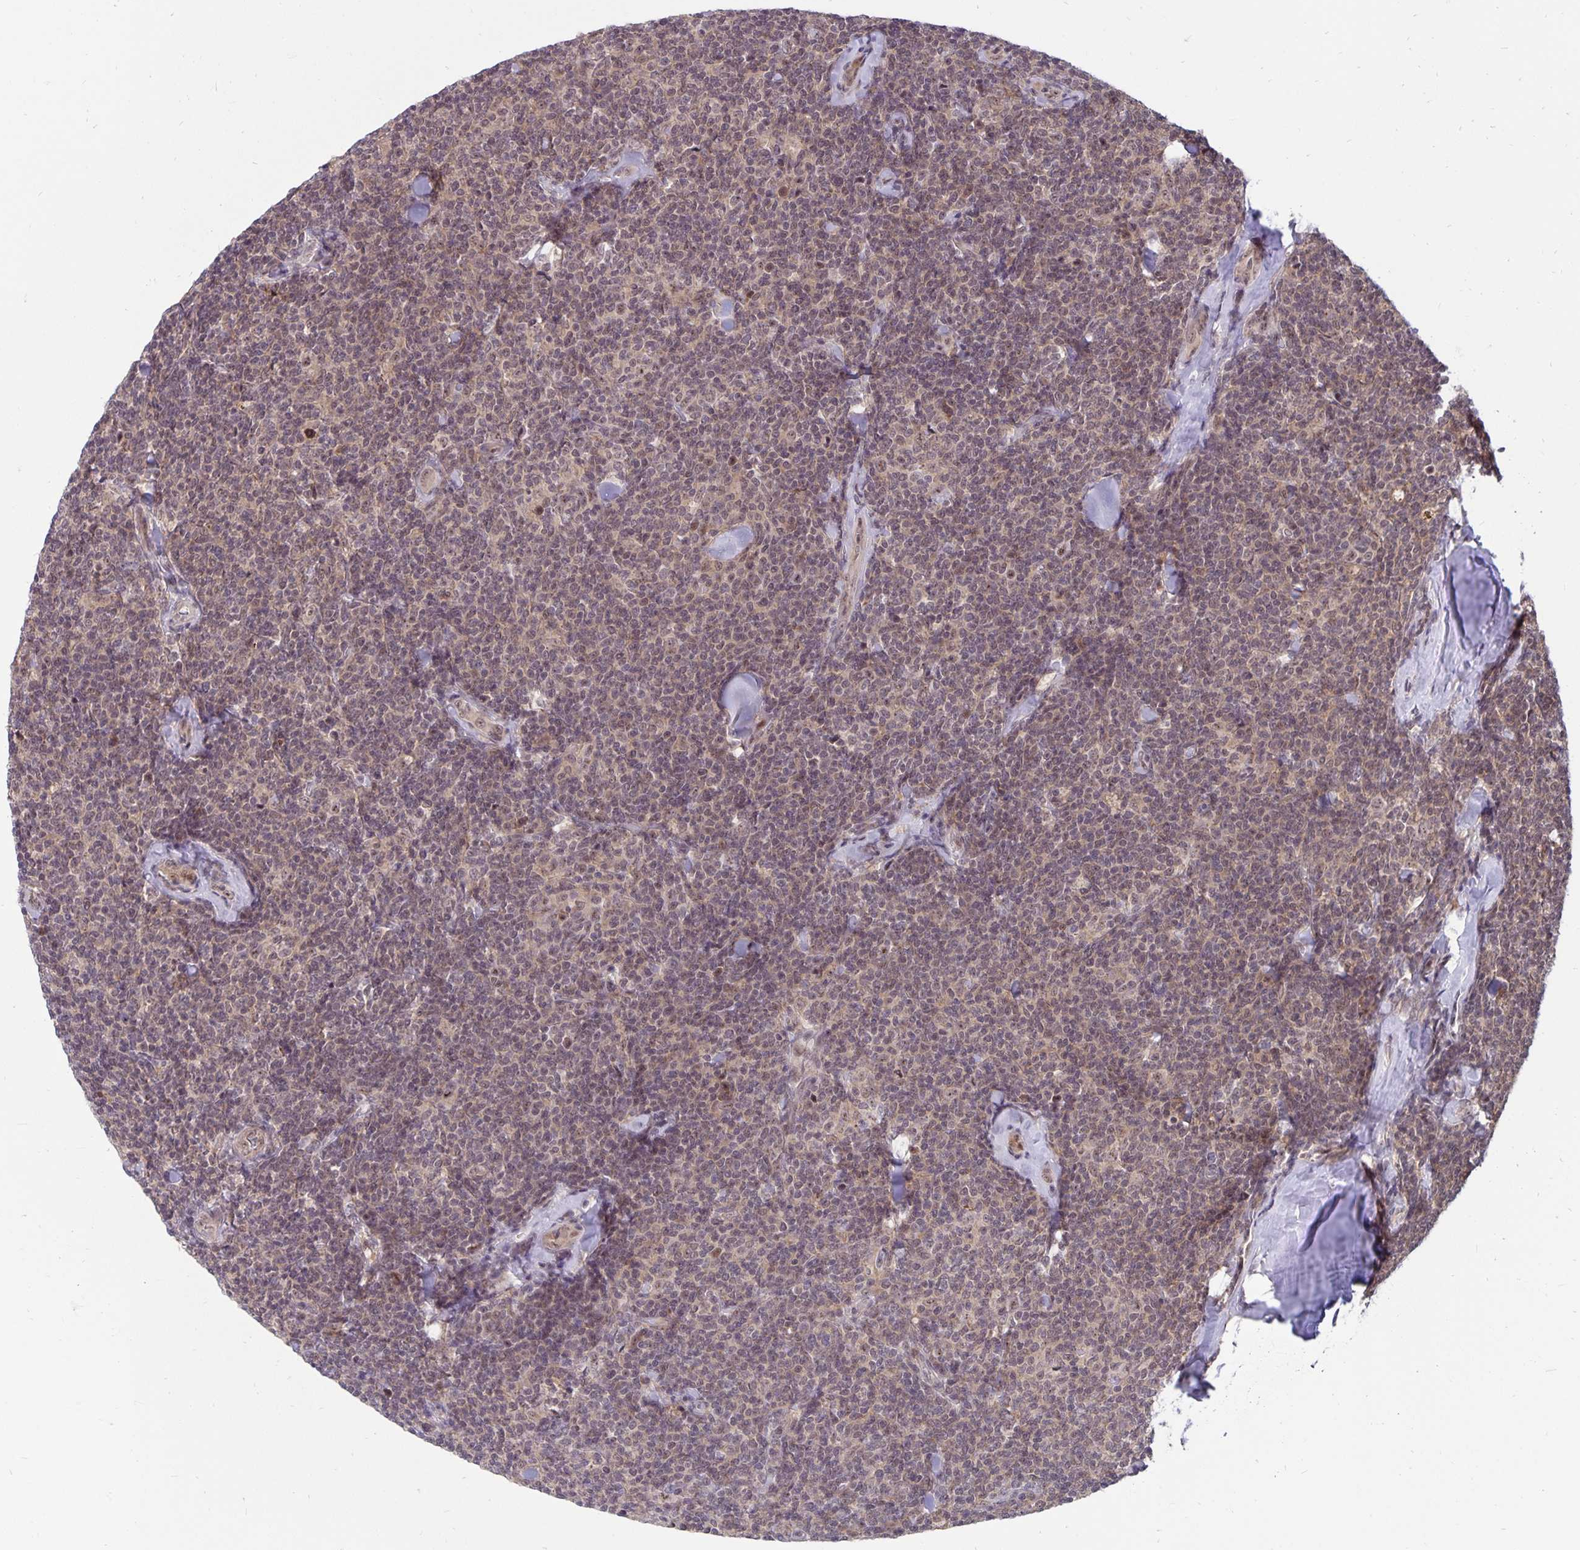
{"staining": {"intensity": "weak", "quantity": "<25%", "location": "nuclear"}, "tissue": "lymphoma", "cell_type": "Tumor cells", "image_type": "cancer", "snomed": [{"axis": "morphology", "description": "Malignant lymphoma, non-Hodgkin's type, Low grade"}, {"axis": "topography", "description": "Lymph node"}], "caption": "This is an immunohistochemistry photomicrograph of malignant lymphoma, non-Hodgkin's type (low-grade). There is no positivity in tumor cells.", "gene": "EXOC6B", "patient": {"sex": "female", "age": 56}}